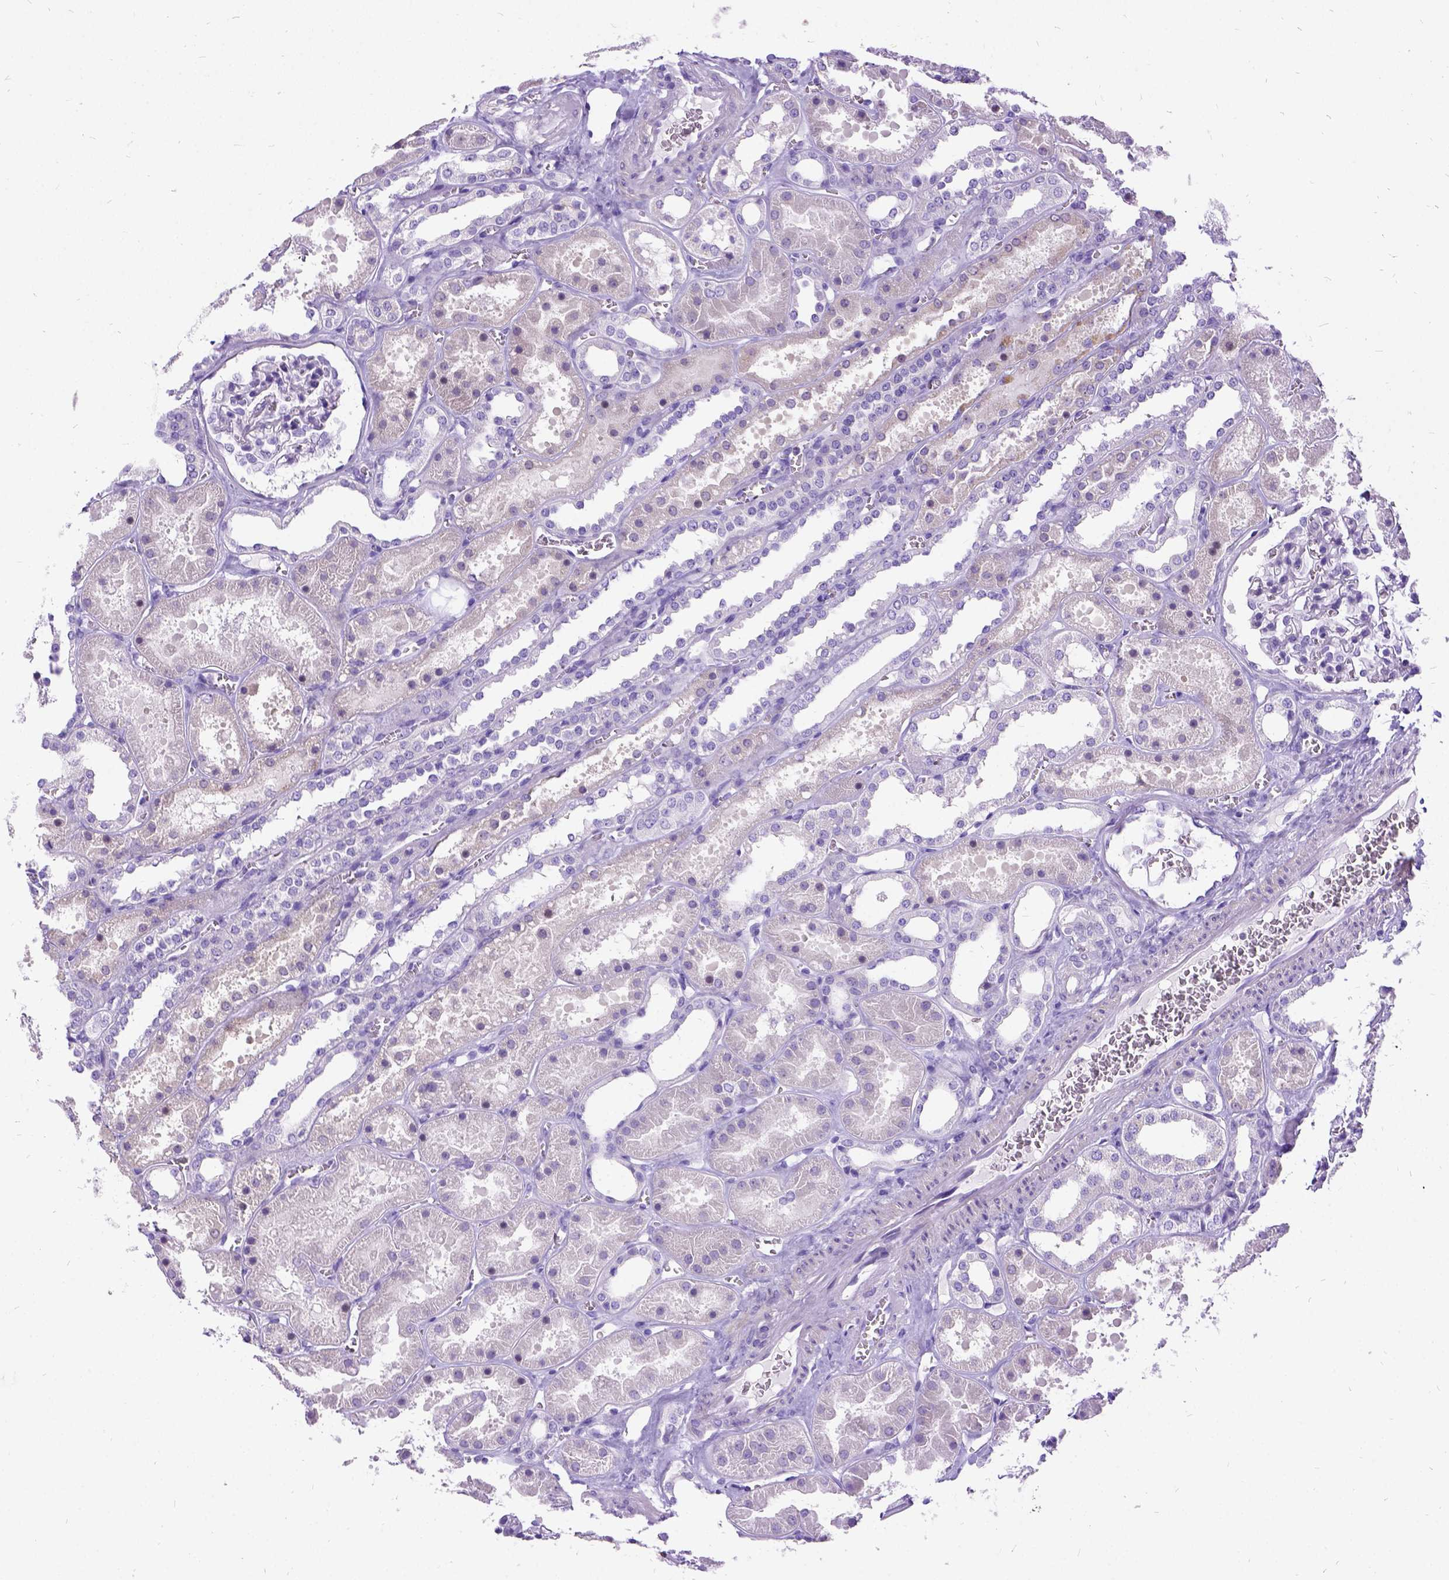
{"staining": {"intensity": "negative", "quantity": "none", "location": "none"}, "tissue": "kidney", "cell_type": "Cells in glomeruli", "image_type": "normal", "snomed": [{"axis": "morphology", "description": "Normal tissue, NOS"}, {"axis": "topography", "description": "Kidney"}], "caption": "There is no significant staining in cells in glomeruli of kidney. (DAB (3,3'-diaminobenzidine) immunohistochemistry with hematoxylin counter stain).", "gene": "ENSG00000254979", "patient": {"sex": "female", "age": 41}}